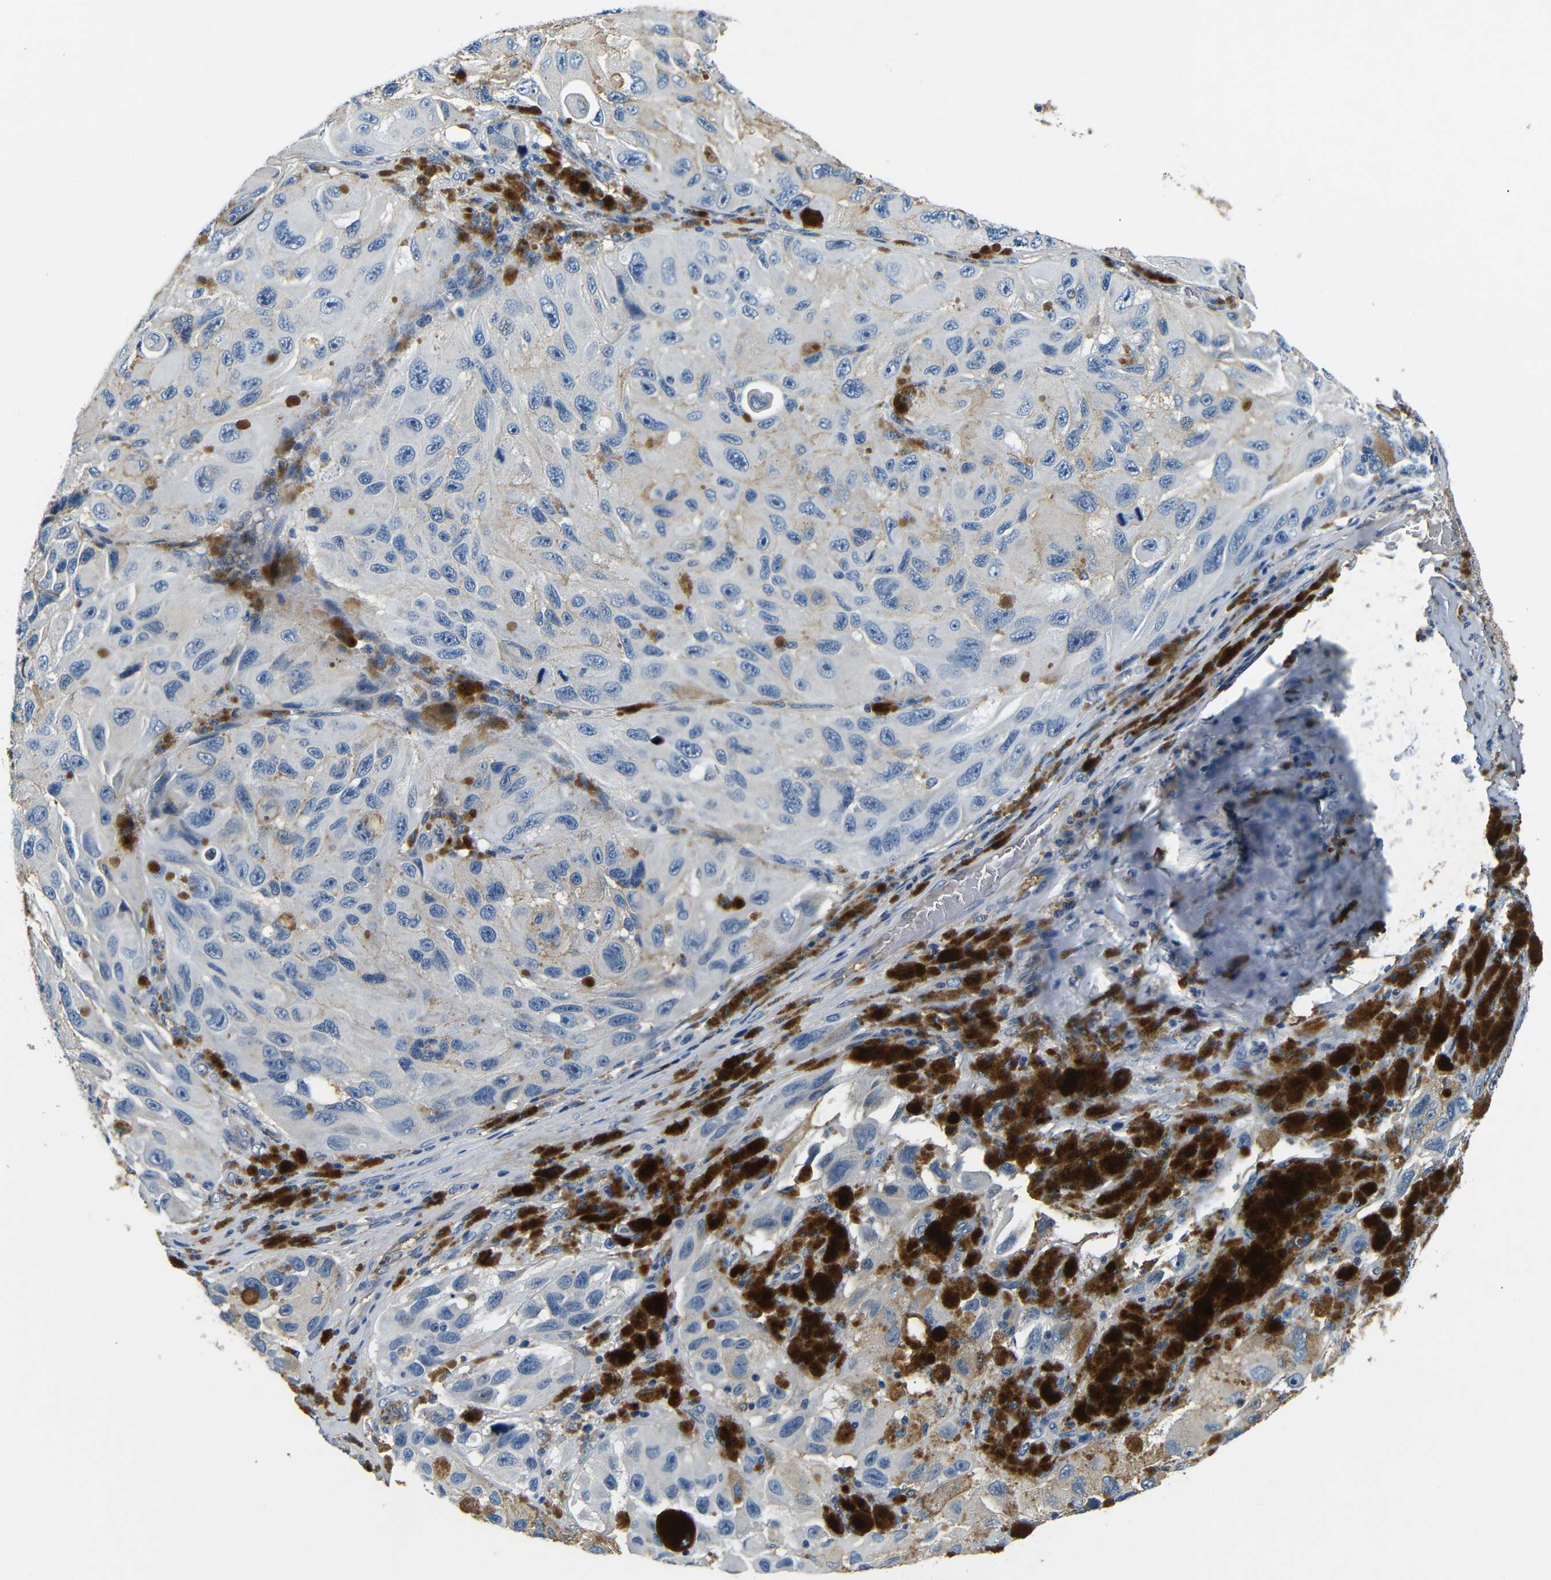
{"staining": {"intensity": "negative", "quantity": "none", "location": "none"}, "tissue": "melanoma", "cell_type": "Tumor cells", "image_type": "cancer", "snomed": [{"axis": "morphology", "description": "Malignant melanoma, NOS"}, {"axis": "topography", "description": "Skin"}], "caption": "An immunohistochemistry (IHC) histopathology image of malignant melanoma is shown. There is no staining in tumor cells of malignant melanoma. Nuclei are stained in blue.", "gene": "LHCGR", "patient": {"sex": "female", "age": 73}}